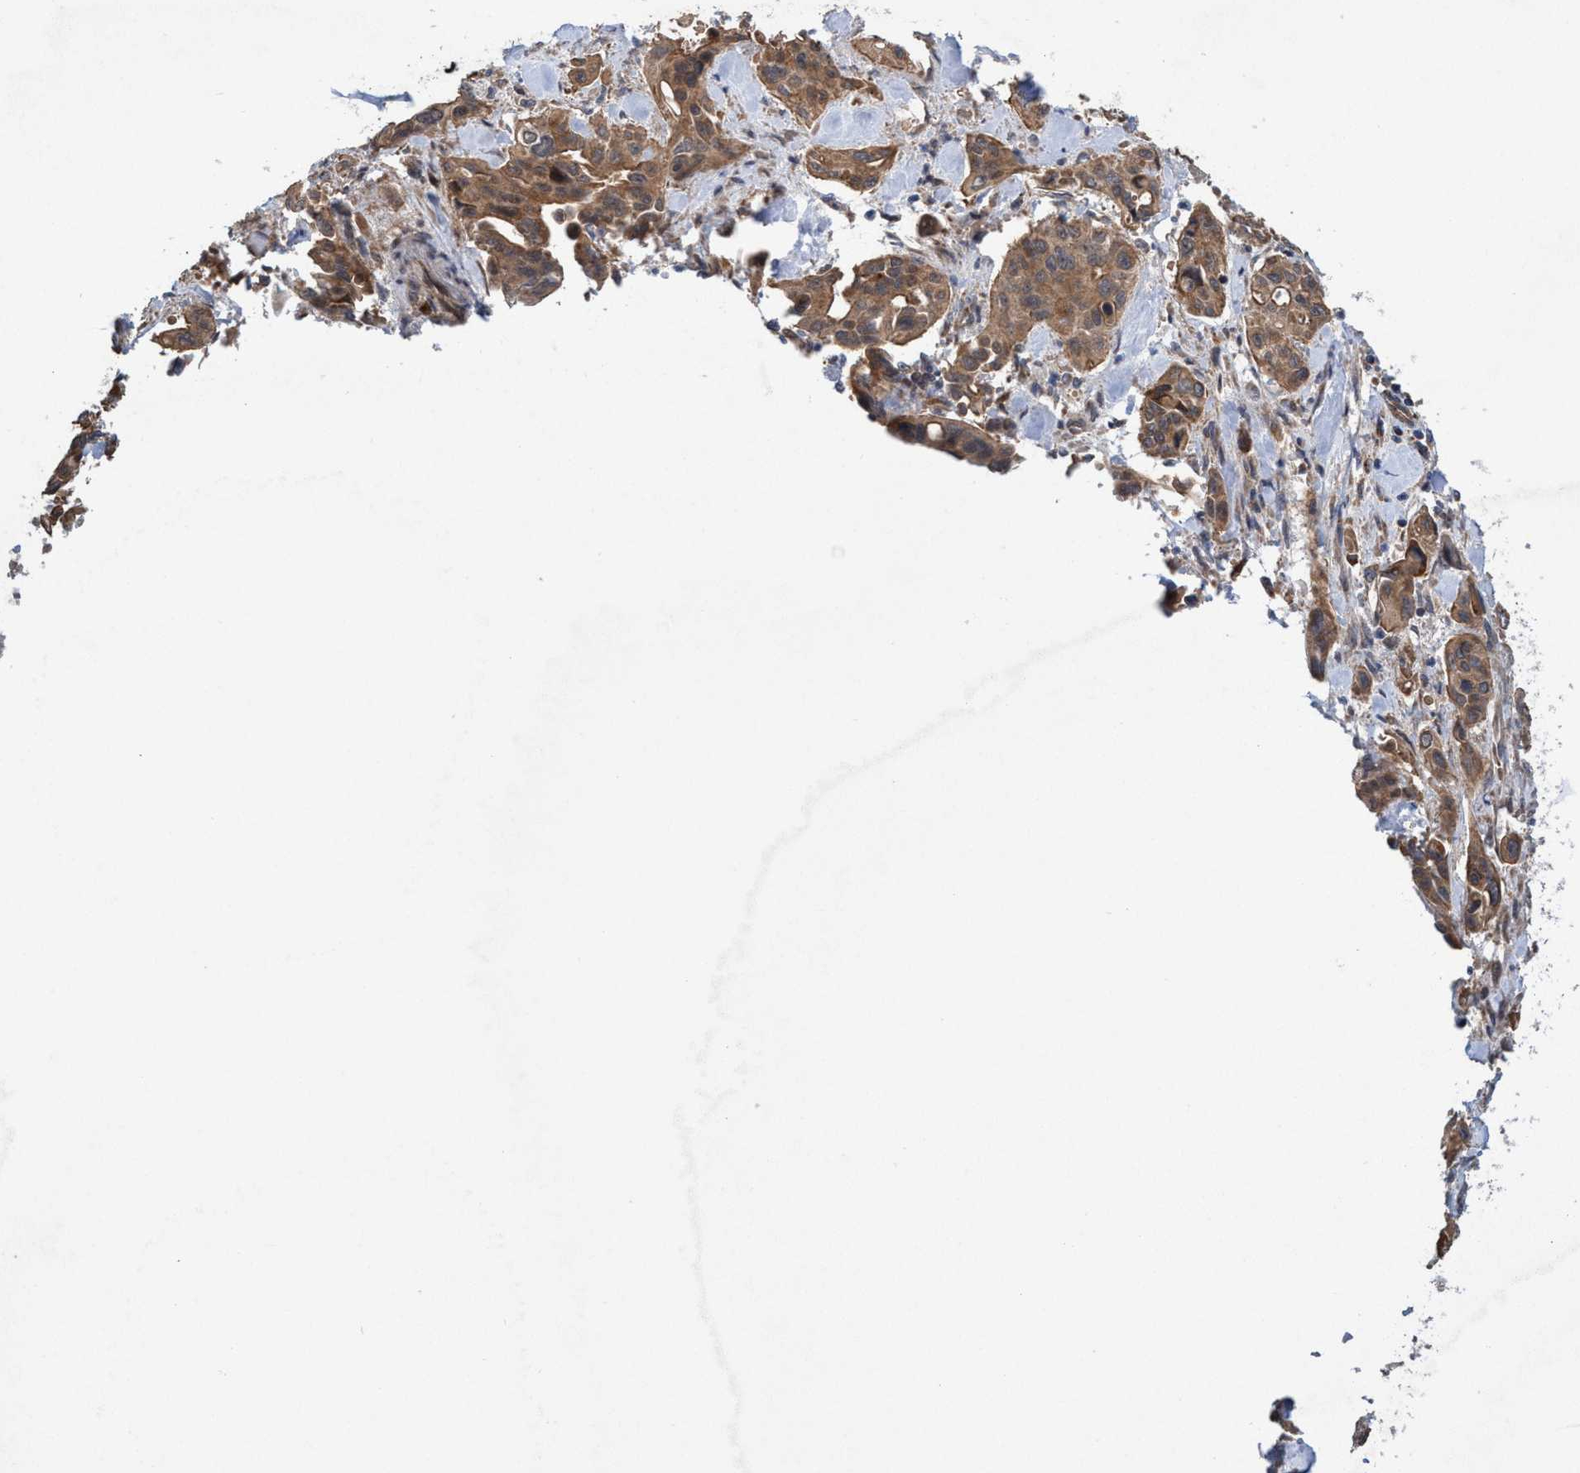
{"staining": {"intensity": "moderate", "quantity": ">75%", "location": "cytoplasmic/membranous,nuclear"}, "tissue": "pancreatic cancer", "cell_type": "Tumor cells", "image_type": "cancer", "snomed": [{"axis": "morphology", "description": "Adenocarcinoma, NOS"}, {"axis": "topography", "description": "Pancreas"}], "caption": "Moderate cytoplasmic/membranous and nuclear protein positivity is present in about >75% of tumor cells in adenocarcinoma (pancreatic).", "gene": "P2RY14", "patient": {"sex": "male", "age": 77}}